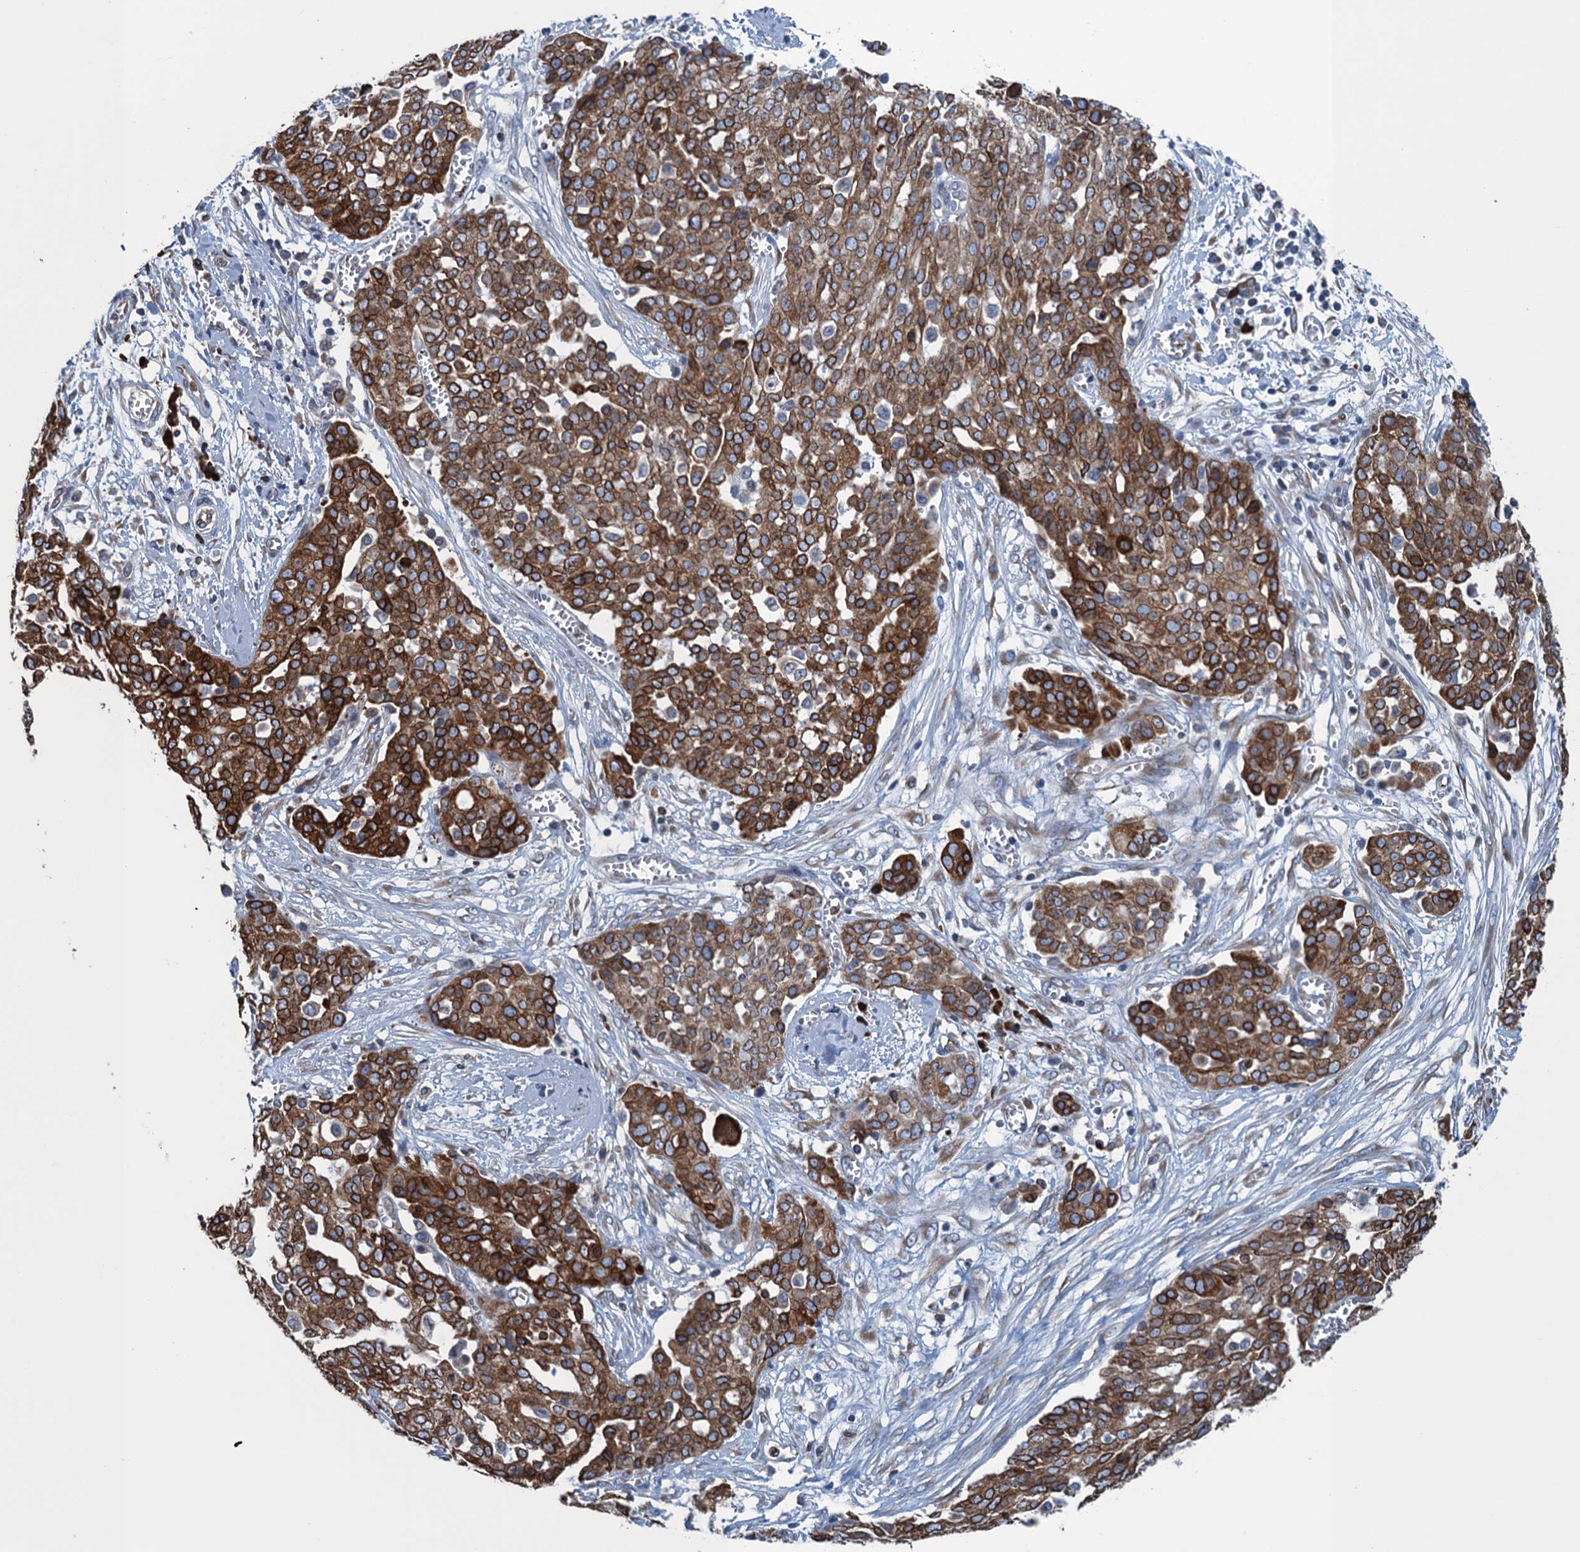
{"staining": {"intensity": "strong", "quantity": ">75%", "location": "cytoplasmic/membranous"}, "tissue": "ovarian cancer", "cell_type": "Tumor cells", "image_type": "cancer", "snomed": [{"axis": "morphology", "description": "Cystadenocarcinoma, serous, NOS"}, {"axis": "topography", "description": "Soft tissue"}, {"axis": "topography", "description": "Ovary"}], "caption": "A high-resolution image shows immunohistochemistry staining of ovarian cancer (serous cystadenocarcinoma), which exhibits strong cytoplasmic/membranous expression in about >75% of tumor cells.", "gene": "TMEM205", "patient": {"sex": "female", "age": 57}}